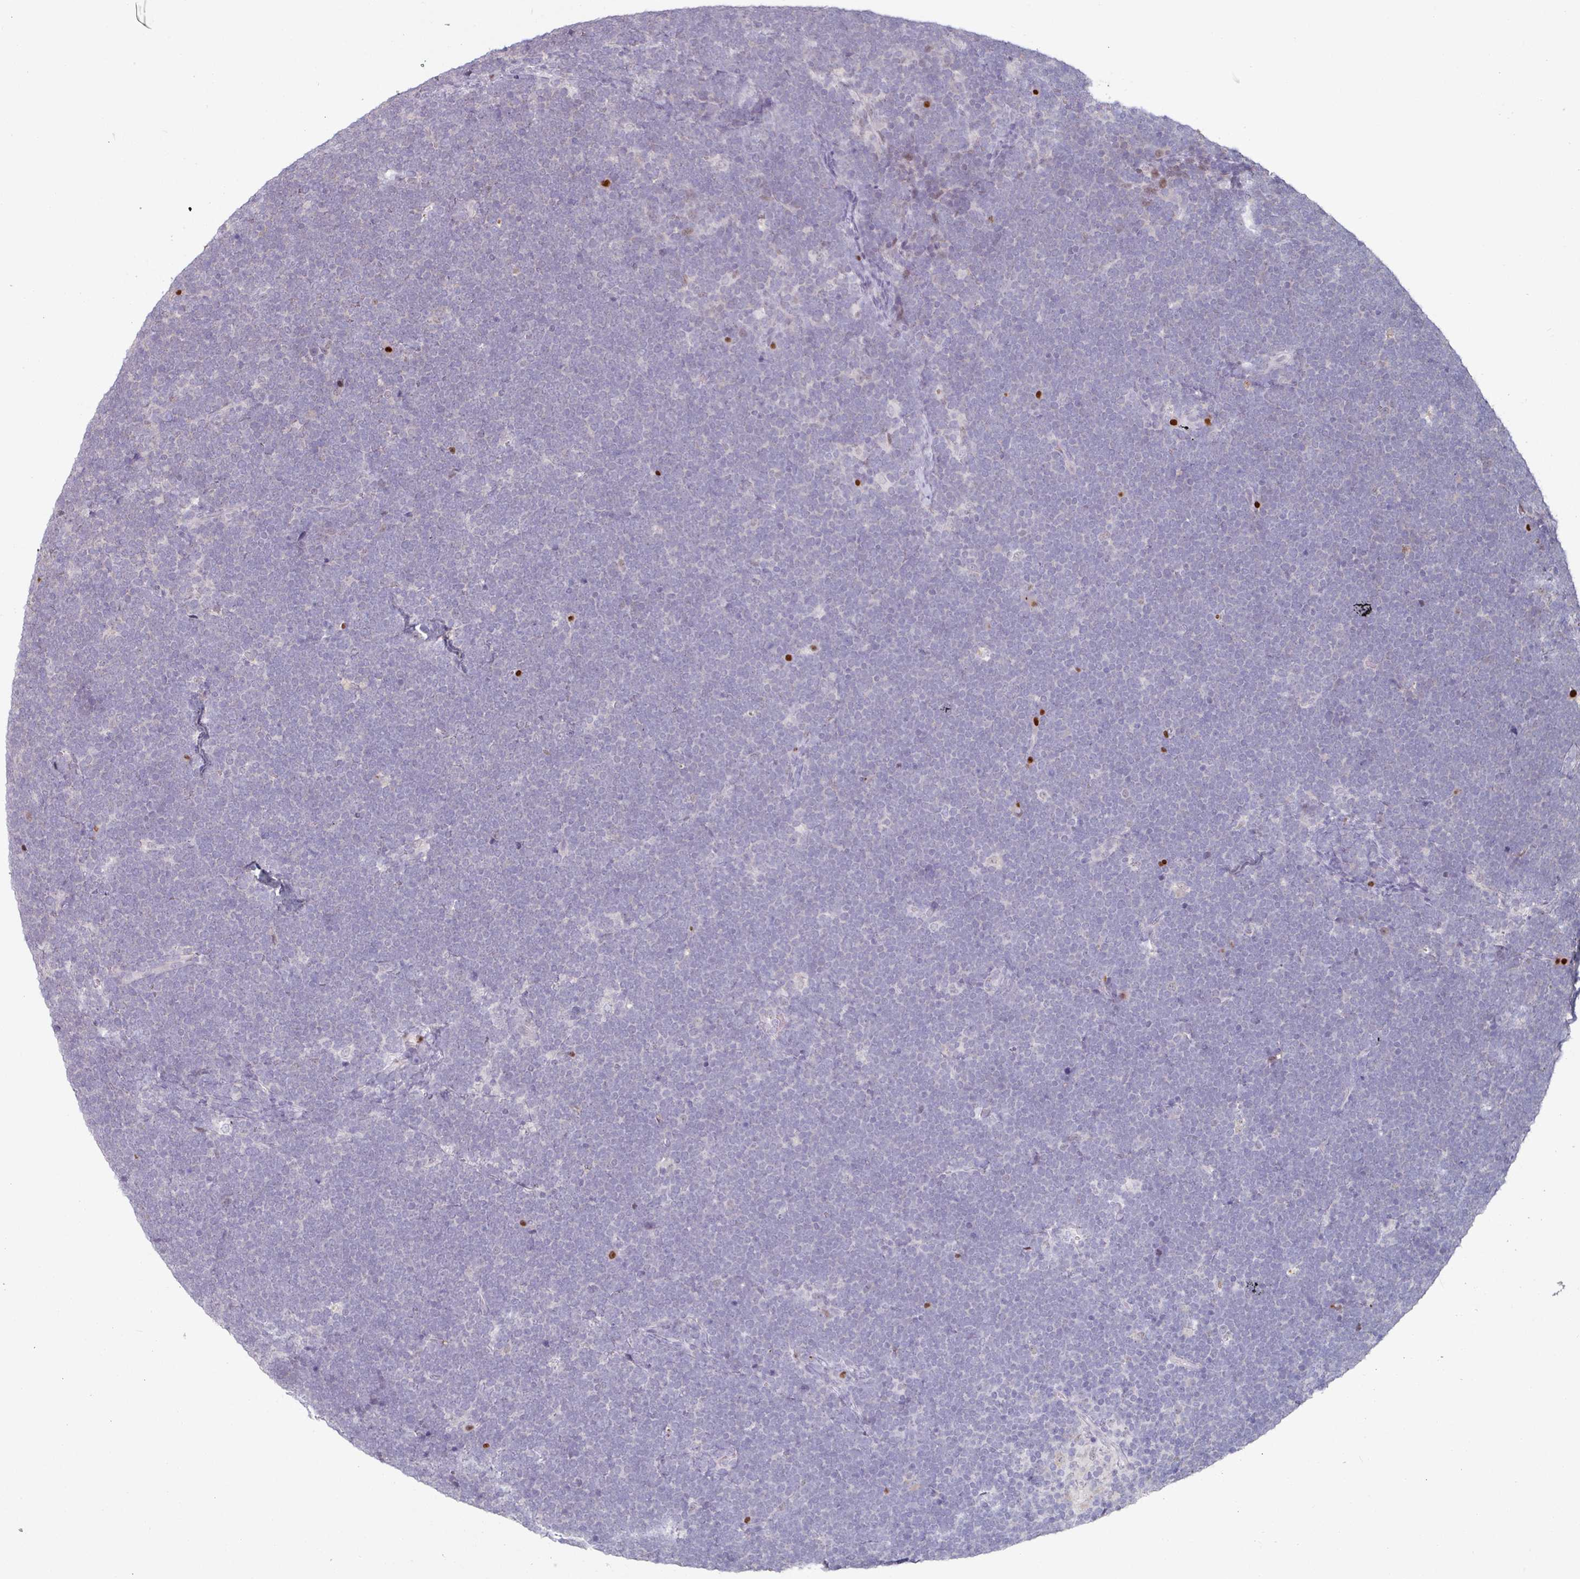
{"staining": {"intensity": "negative", "quantity": "none", "location": "none"}, "tissue": "lymphoma", "cell_type": "Tumor cells", "image_type": "cancer", "snomed": [{"axis": "morphology", "description": "Malignant lymphoma, non-Hodgkin's type, High grade"}, {"axis": "topography", "description": "Lymph node"}], "caption": "High magnification brightfield microscopy of high-grade malignant lymphoma, non-Hodgkin's type stained with DAB (brown) and counterstained with hematoxylin (blue): tumor cells show no significant staining.", "gene": "ZBTB6", "patient": {"sex": "male", "age": 13}}